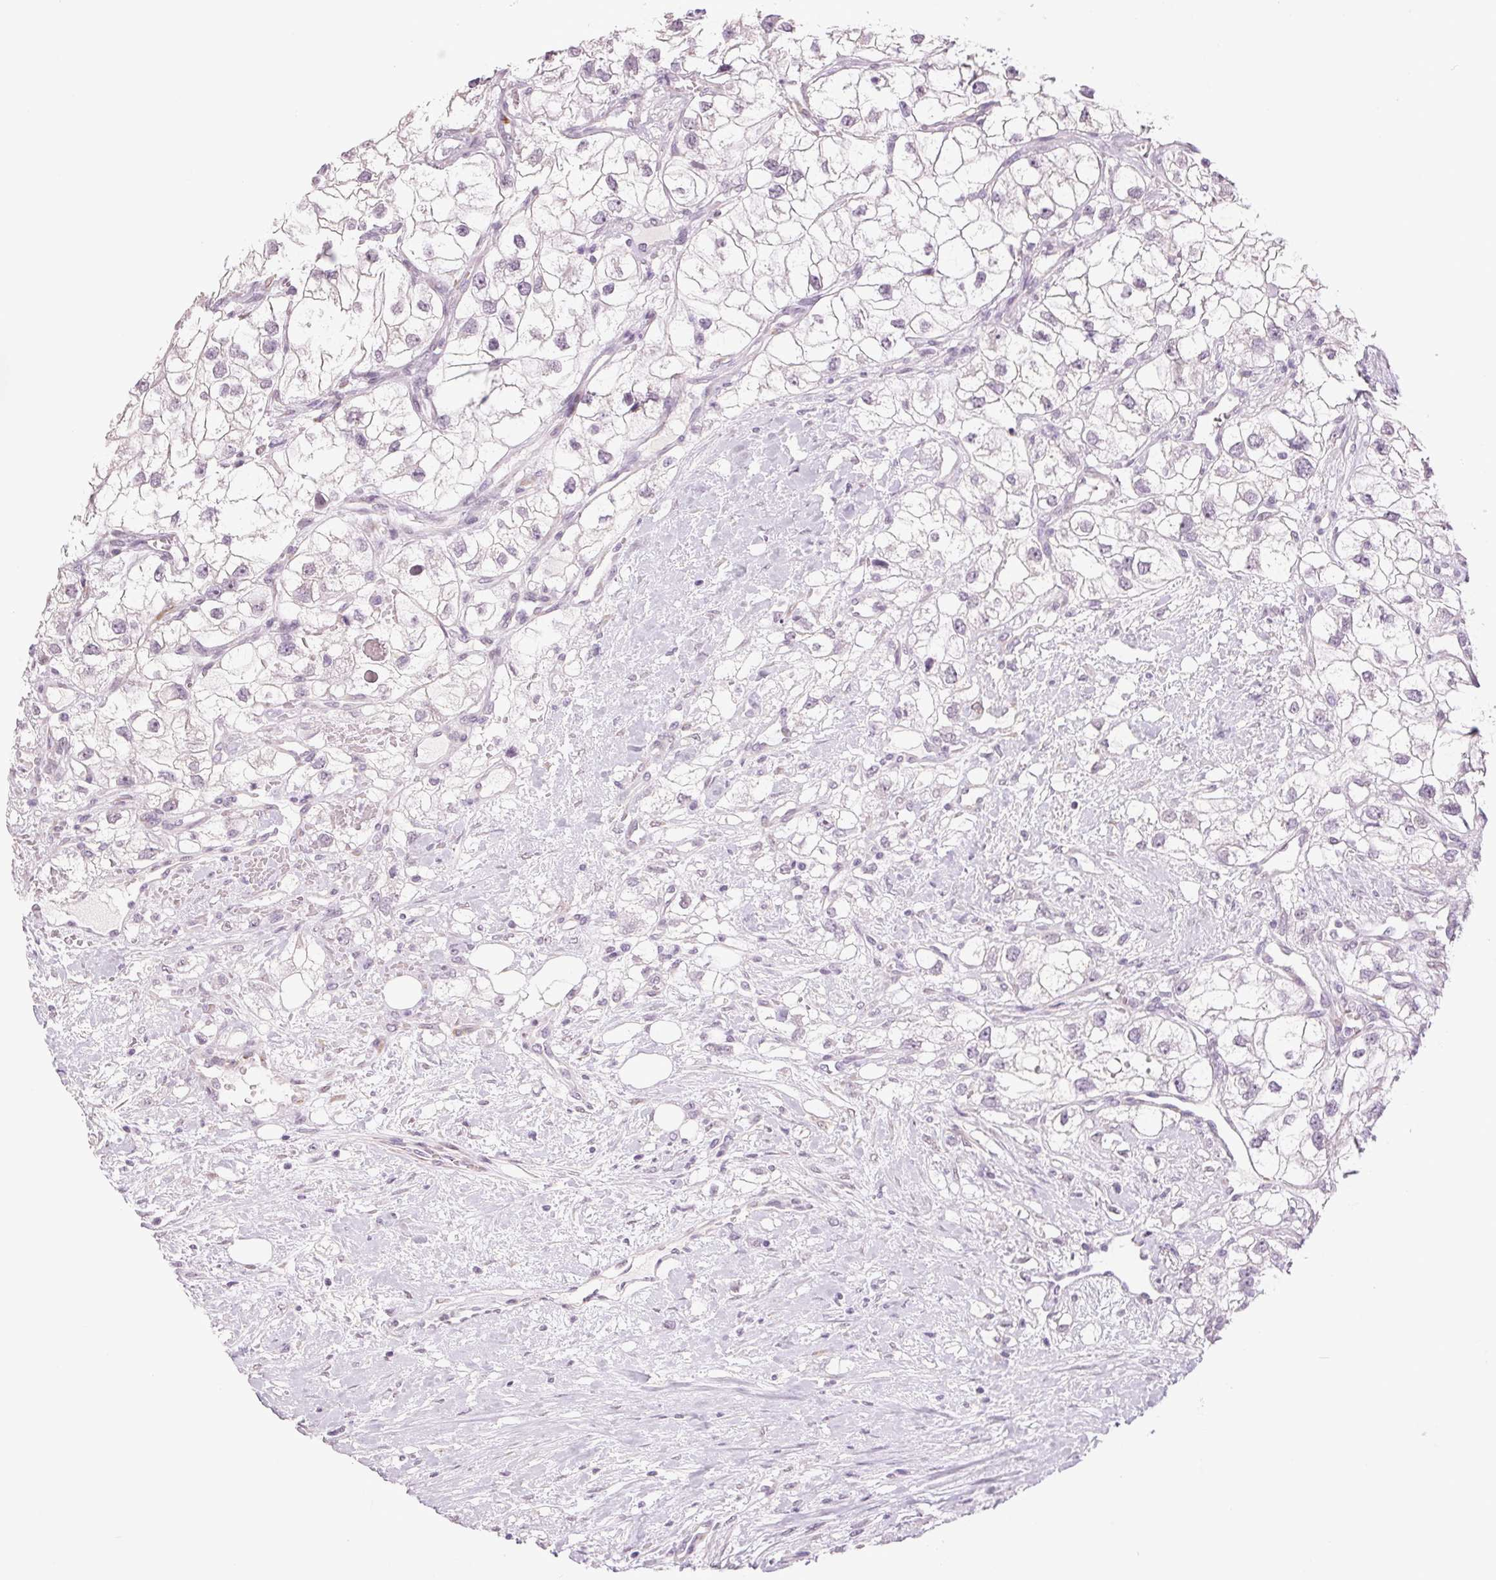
{"staining": {"intensity": "negative", "quantity": "none", "location": "none"}, "tissue": "renal cancer", "cell_type": "Tumor cells", "image_type": "cancer", "snomed": [{"axis": "morphology", "description": "Adenocarcinoma, NOS"}, {"axis": "topography", "description": "Kidney"}], "caption": "Immunohistochemistry (IHC) of human renal cancer (adenocarcinoma) shows no positivity in tumor cells.", "gene": "DNAJC6", "patient": {"sex": "male", "age": 59}}